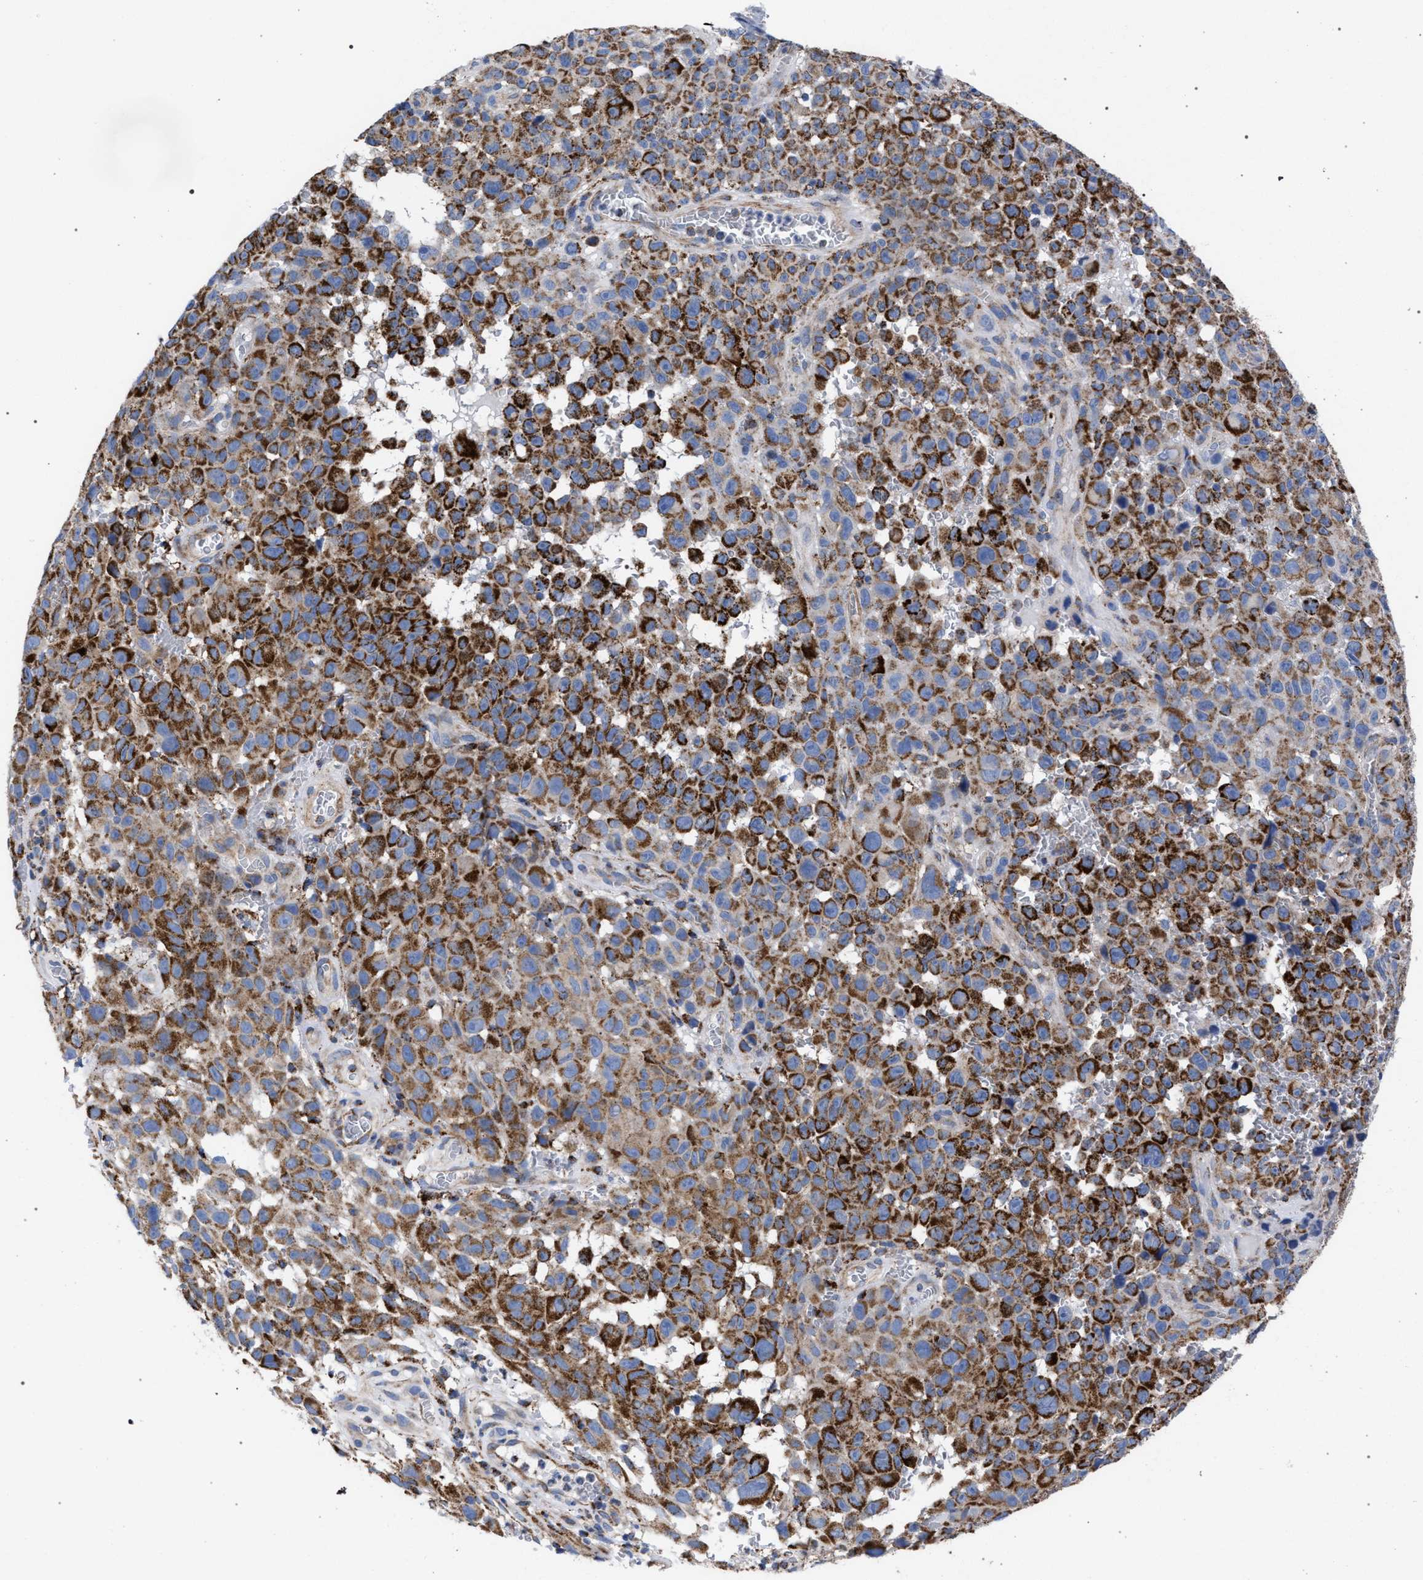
{"staining": {"intensity": "moderate", "quantity": ">75%", "location": "cytoplasmic/membranous"}, "tissue": "melanoma", "cell_type": "Tumor cells", "image_type": "cancer", "snomed": [{"axis": "morphology", "description": "Malignant melanoma, NOS"}, {"axis": "topography", "description": "Skin"}], "caption": "A photomicrograph of human malignant melanoma stained for a protein reveals moderate cytoplasmic/membranous brown staining in tumor cells.", "gene": "ACADS", "patient": {"sex": "female", "age": 82}}